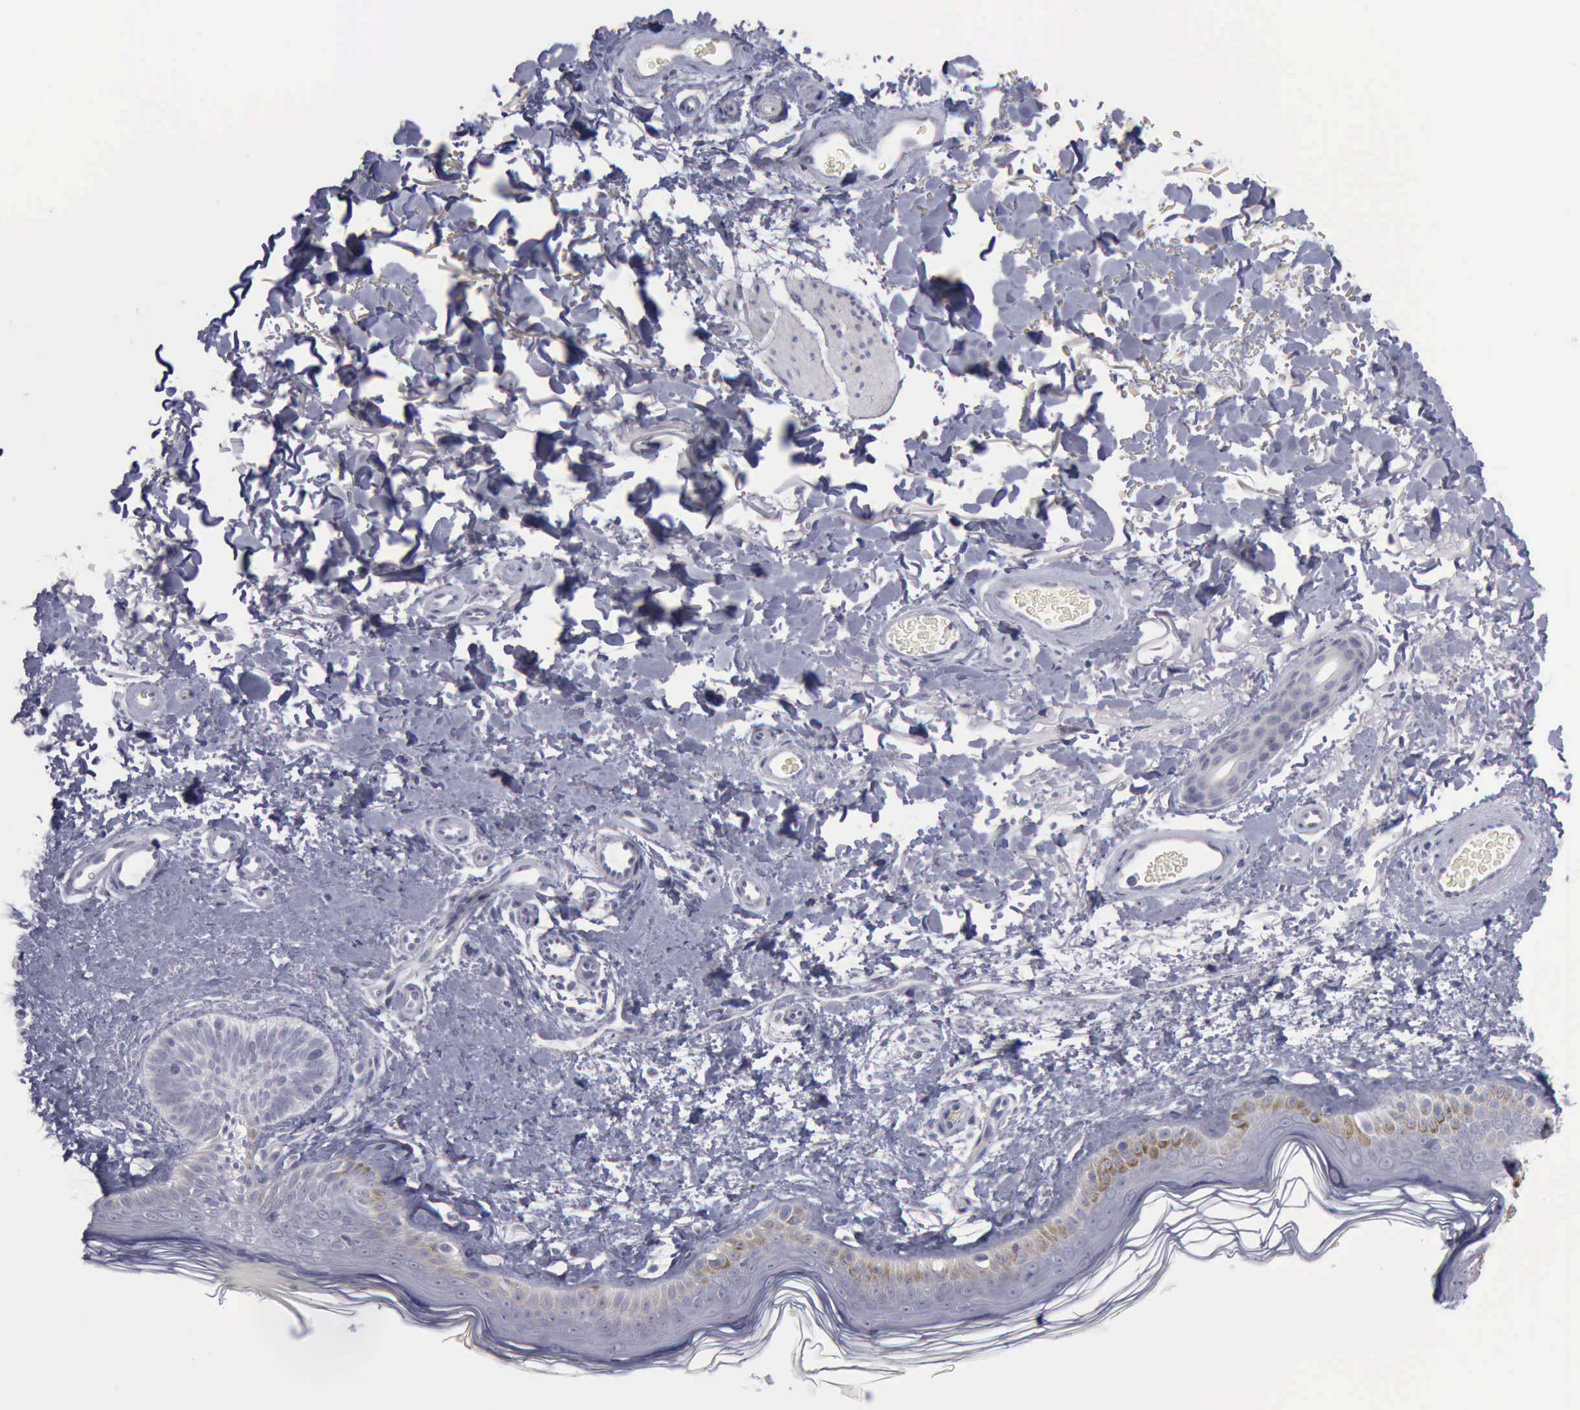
{"staining": {"intensity": "negative", "quantity": "none", "location": "none"}, "tissue": "skin", "cell_type": "Fibroblasts", "image_type": "normal", "snomed": [{"axis": "morphology", "description": "Normal tissue, NOS"}, {"axis": "topography", "description": "Skin"}], "caption": "This is an immunohistochemistry (IHC) image of benign human skin. There is no positivity in fibroblasts.", "gene": "CDH2", "patient": {"sex": "male", "age": 63}}